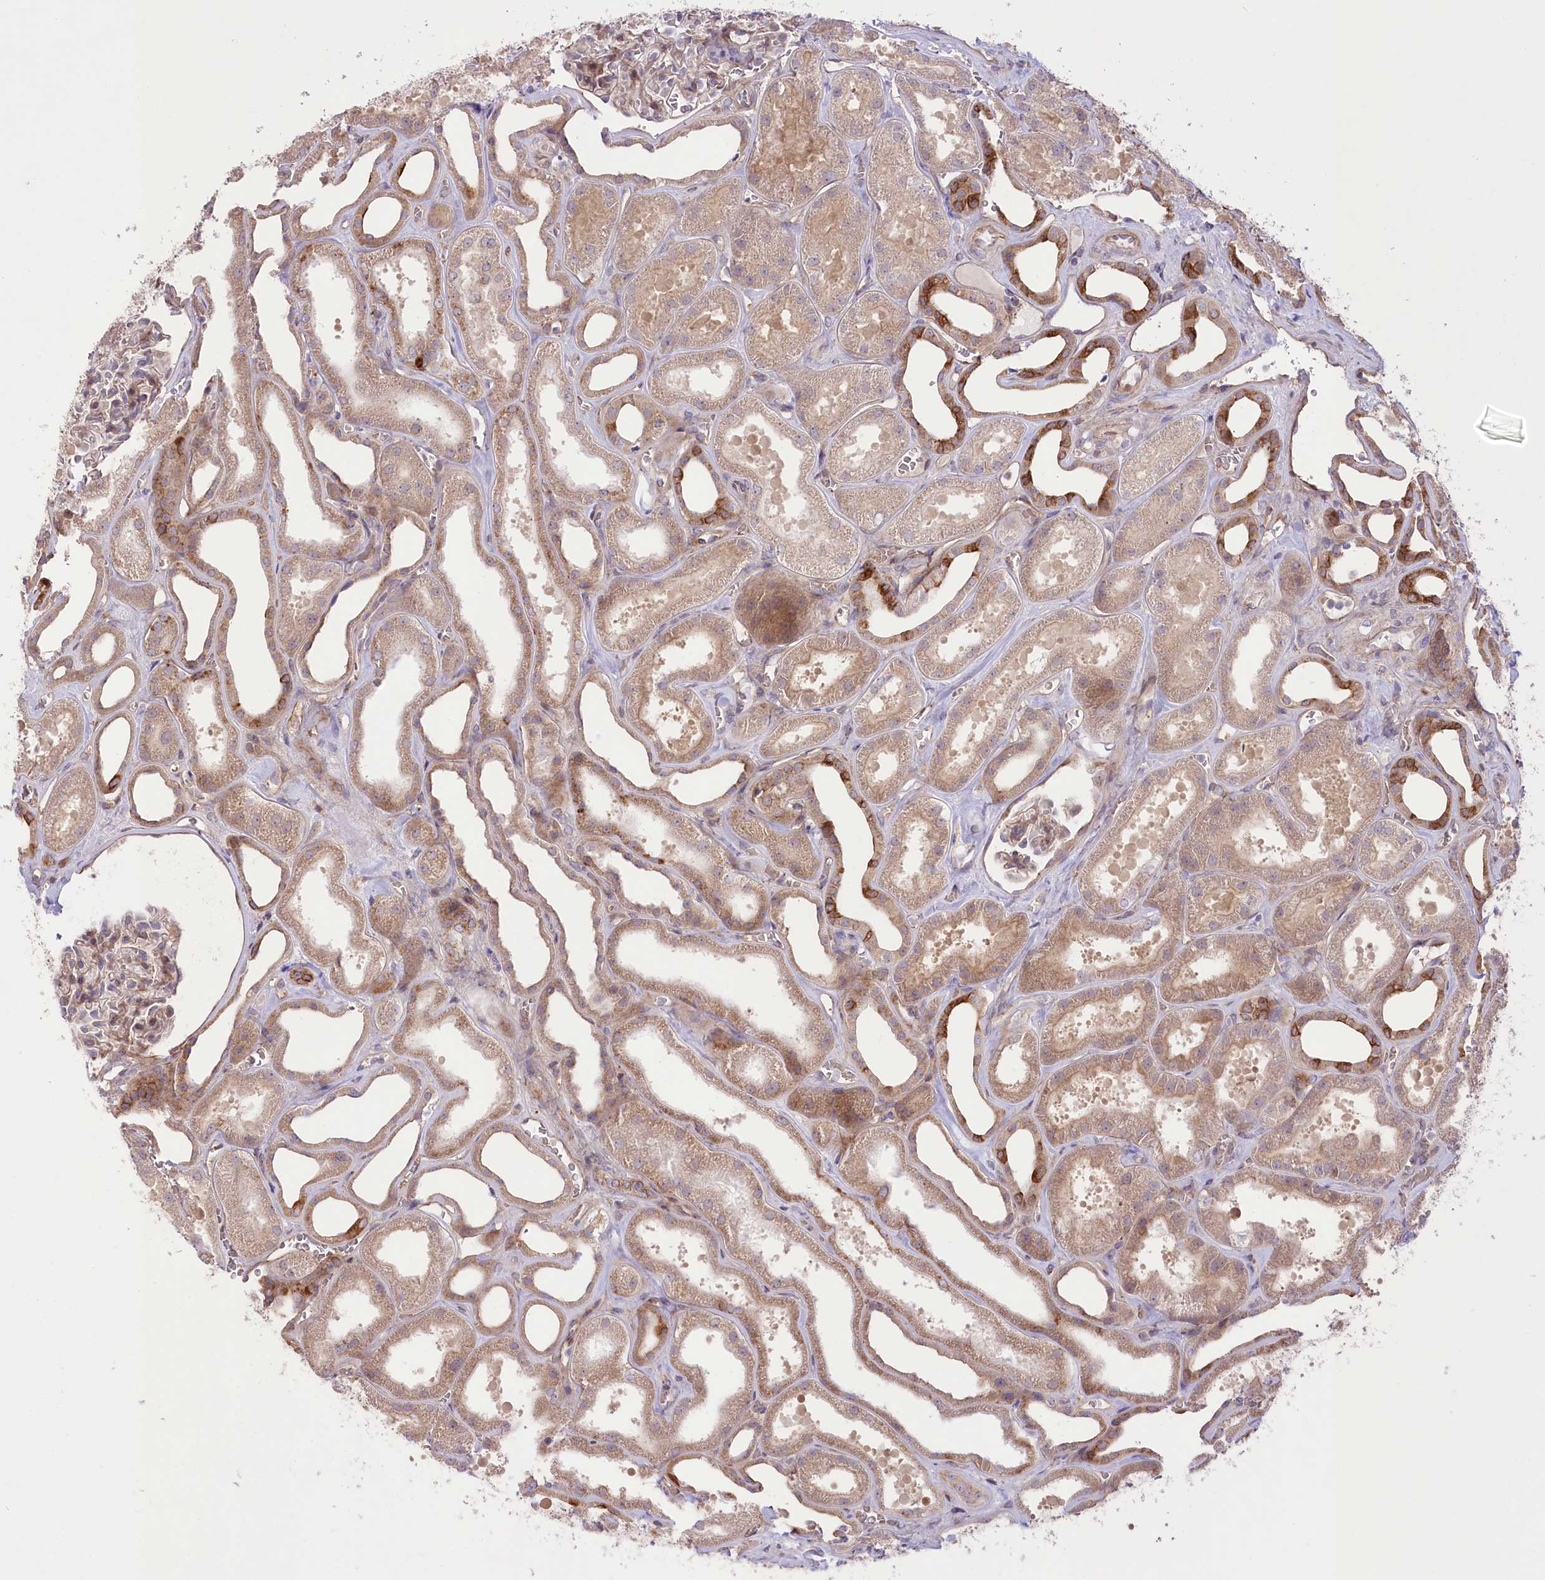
{"staining": {"intensity": "weak", "quantity": "<25%", "location": "cytoplasmic/membranous"}, "tissue": "kidney", "cell_type": "Cells in glomeruli", "image_type": "normal", "snomed": [{"axis": "morphology", "description": "Normal tissue, NOS"}, {"axis": "morphology", "description": "Adenocarcinoma, NOS"}, {"axis": "topography", "description": "Kidney"}], "caption": "DAB (3,3'-diaminobenzidine) immunohistochemical staining of normal kidney exhibits no significant staining in cells in glomeruli. (Brightfield microscopy of DAB immunohistochemistry at high magnification).", "gene": "TRUB1", "patient": {"sex": "female", "age": 68}}